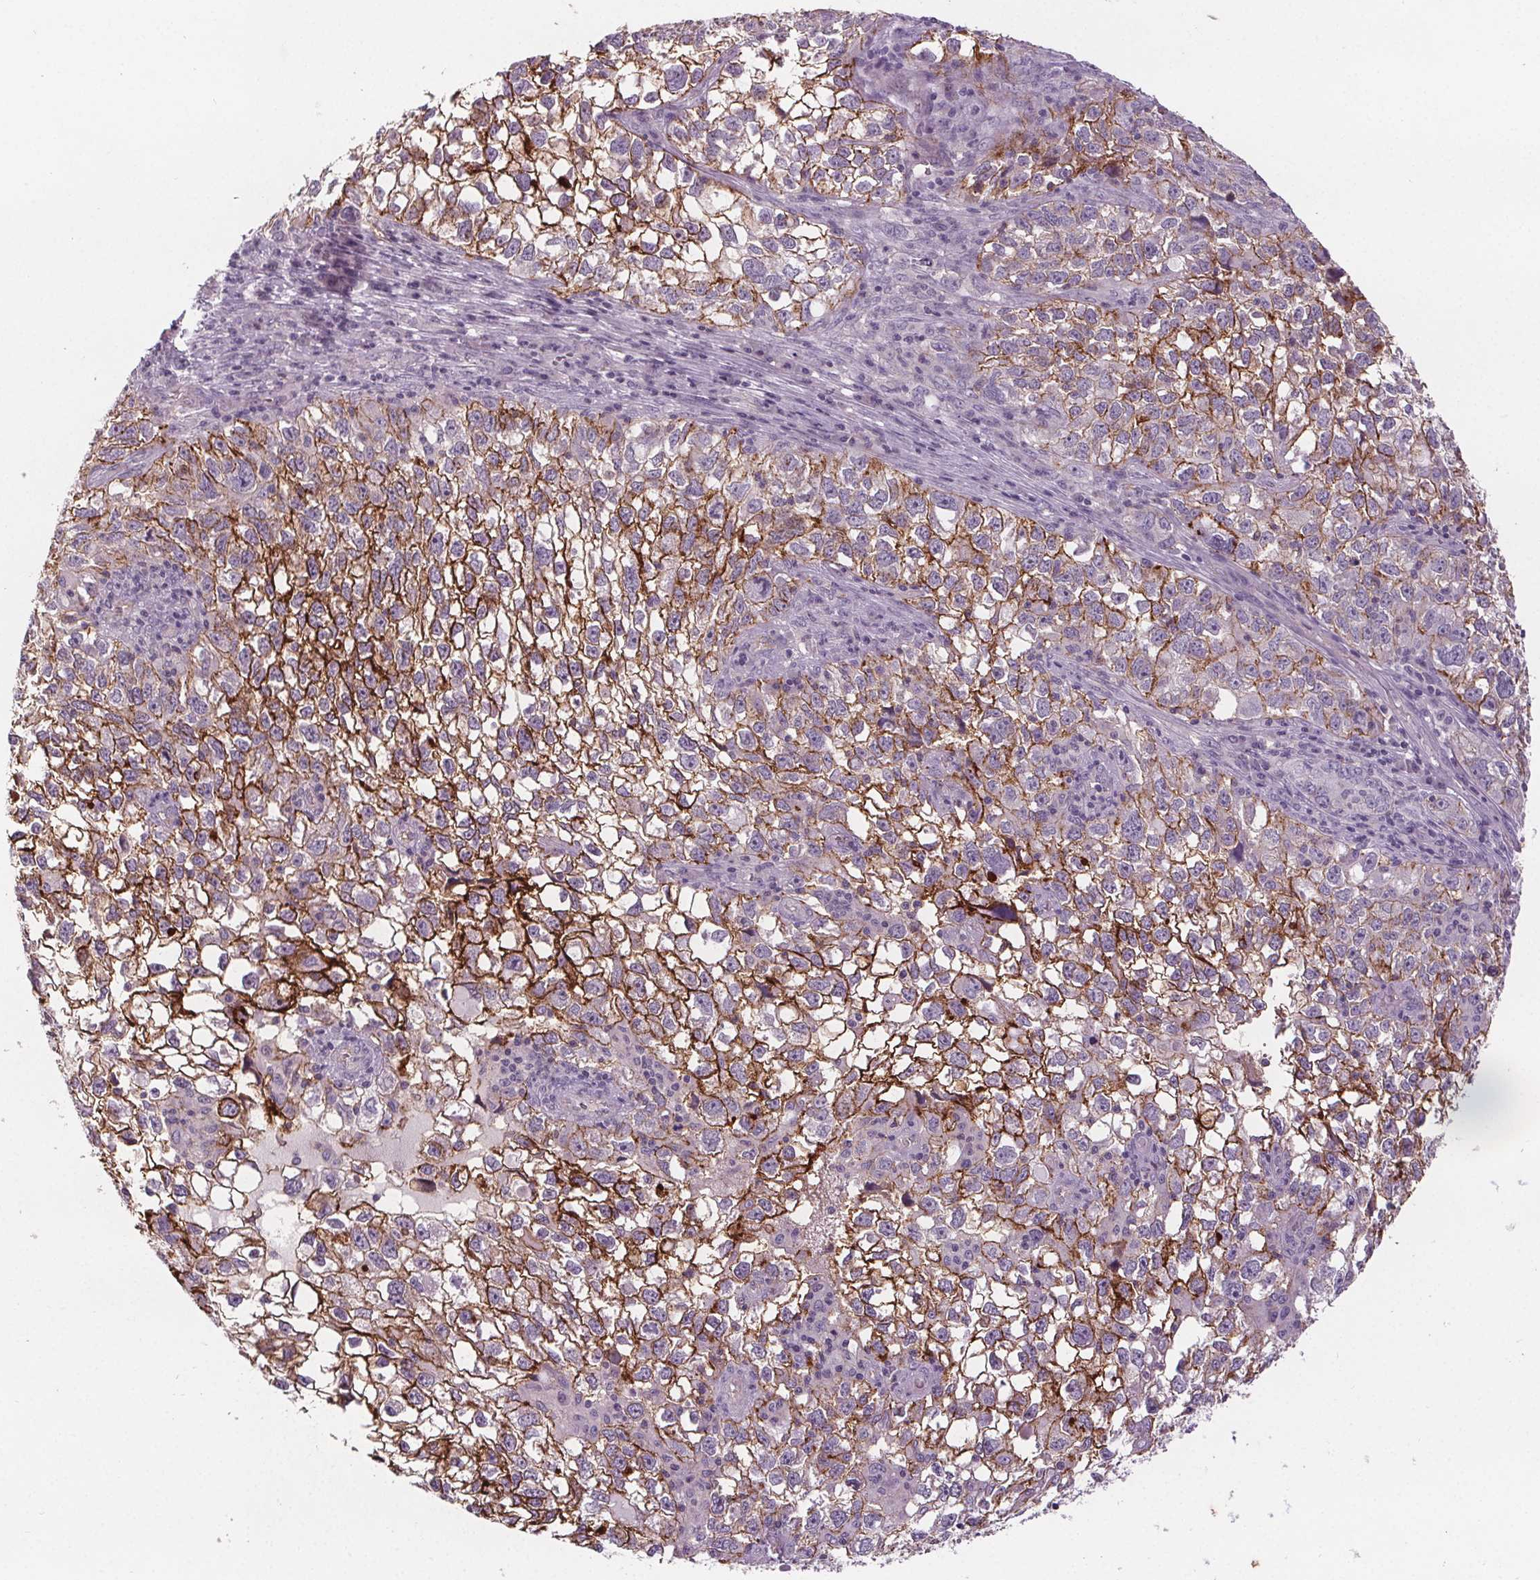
{"staining": {"intensity": "strong", "quantity": "25%-75%", "location": "cytoplasmic/membranous"}, "tissue": "cervical cancer", "cell_type": "Tumor cells", "image_type": "cancer", "snomed": [{"axis": "morphology", "description": "Squamous cell carcinoma, NOS"}, {"axis": "topography", "description": "Cervix"}], "caption": "High-power microscopy captured an immunohistochemistry photomicrograph of cervical cancer, revealing strong cytoplasmic/membranous staining in approximately 25%-75% of tumor cells.", "gene": "ATP1A1", "patient": {"sex": "female", "age": 55}}